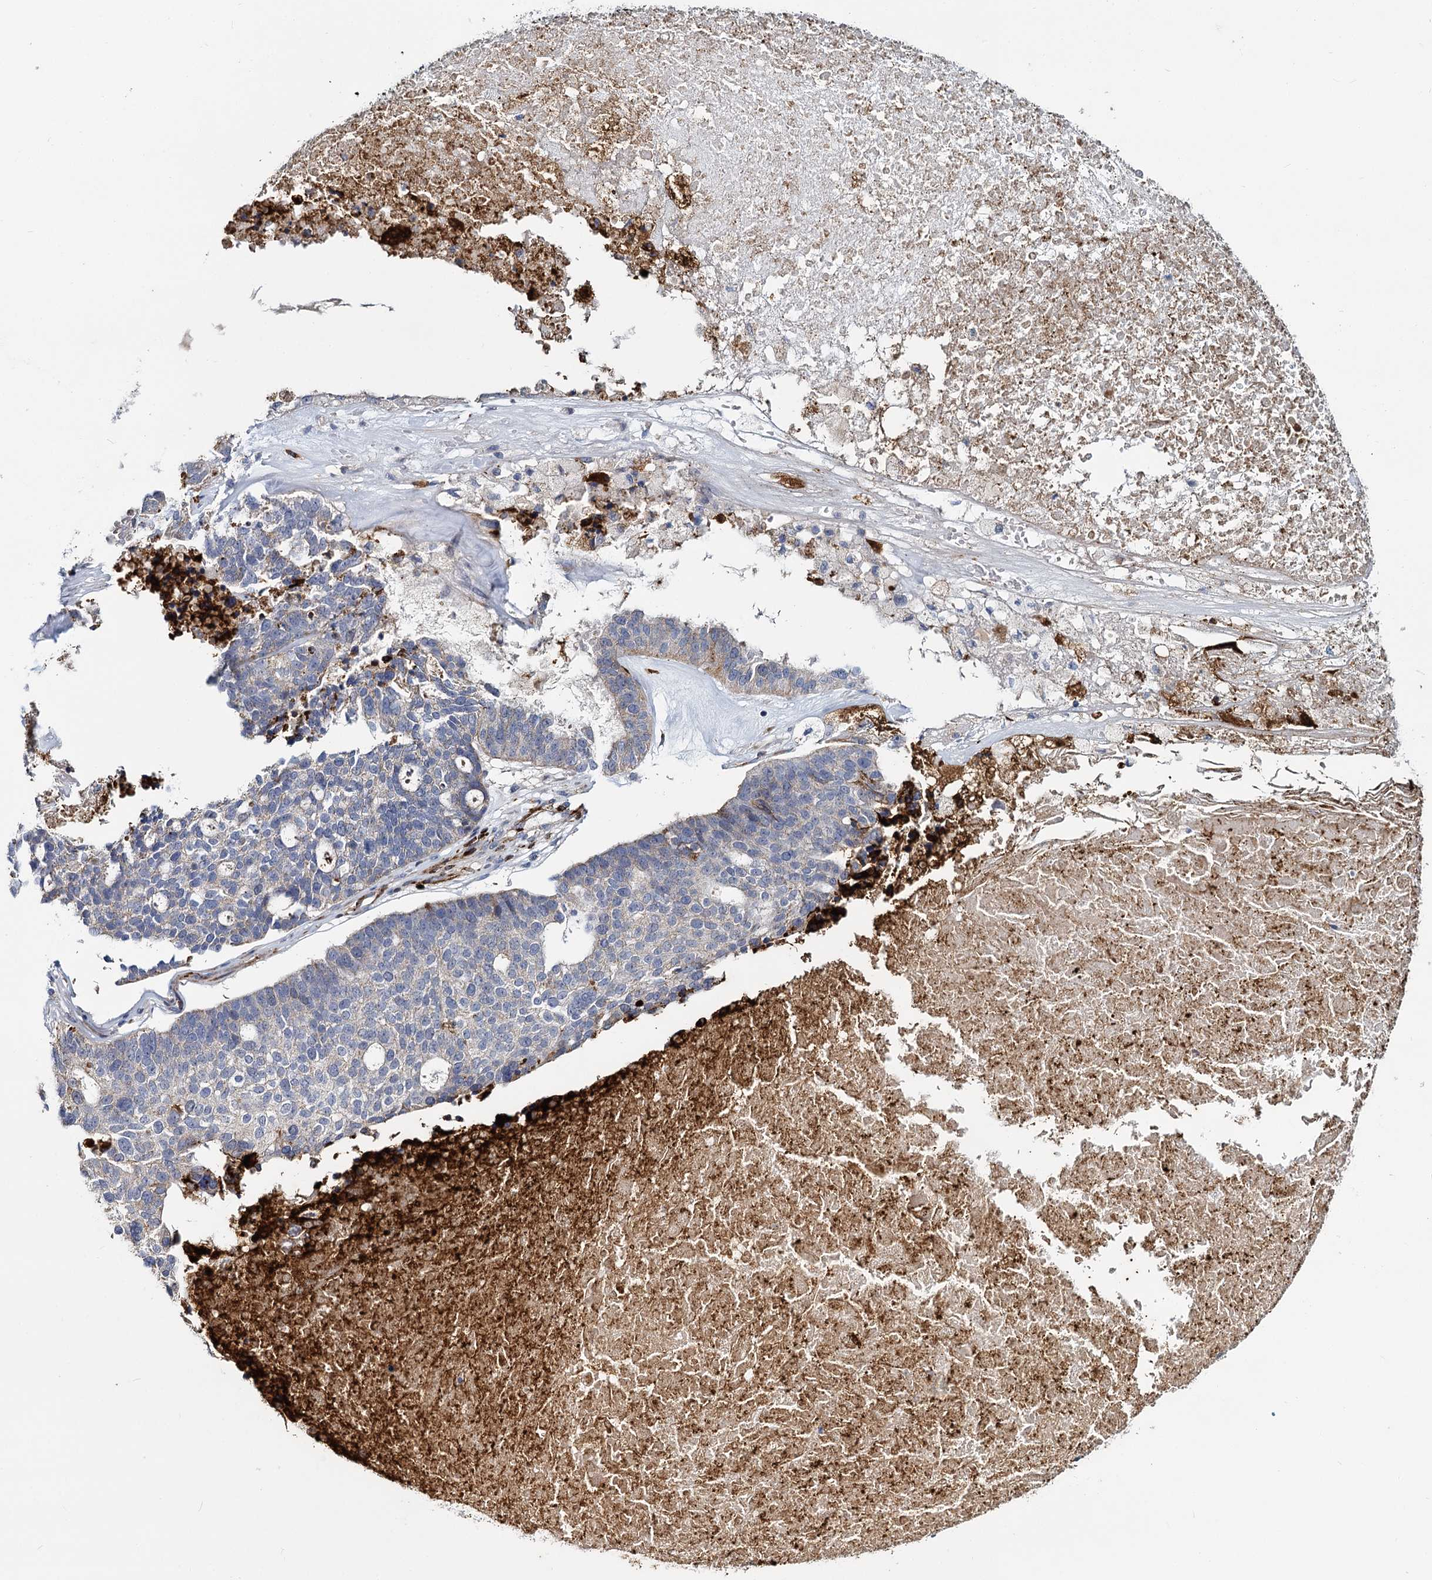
{"staining": {"intensity": "weak", "quantity": "<25%", "location": "cytoplasmic/membranous"}, "tissue": "ovarian cancer", "cell_type": "Tumor cells", "image_type": "cancer", "snomed": [{"axis": "morphology", "description": "Cystadenocarcinoma, serous, NOS"}, {"axis": "topography", "description": "Ovary"}], "caption": "High power microscopy image of an immunohistochemistry (IHC) photomicrograph of serous cystadenocarcinoma (ovarian), revealing no significant expression in tumor cells. (Brightfield microscopy of DAB immunohistochemistry (IHC) at high magnification).", "gene": "DCUN1D2", "patient": {"sex": "female", "age": 59}}